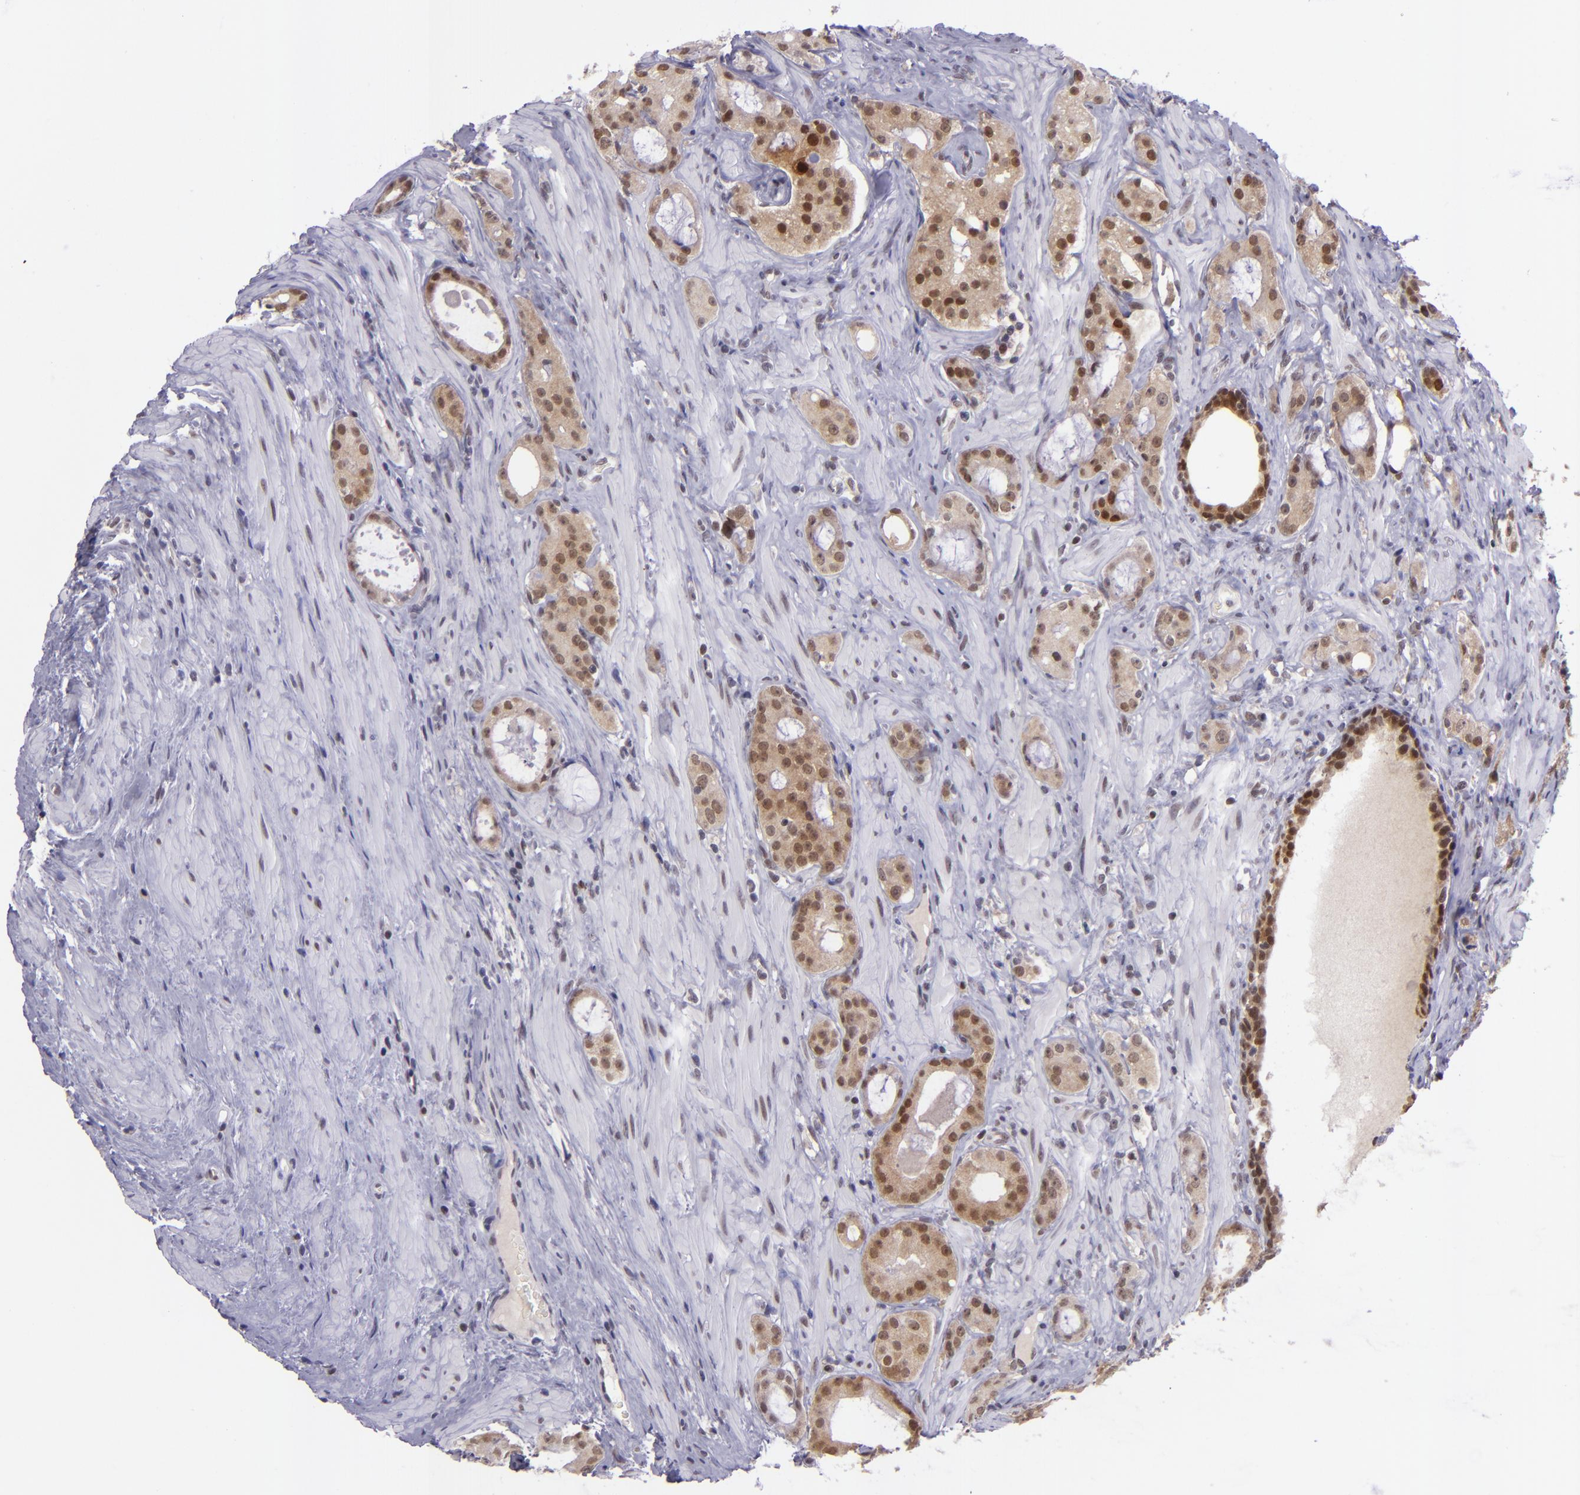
{"staining": {"intensity": "moderate", "quantity": ">75%", "location": "cytoplasmic/membranous,nuclear"}, "tissue": "prostate cancer", "cell_type": "Tumor cells", "image_type": "cancer", "snomed": [{"axis": "morphology", "description": "Adenocarcinoma, Medium grade"}, {"axis": "topography", "description": "Prostate"}], "caption": "An image of prostate cancer (adenocarcinoma (medium-grade)) stained for a protein exhibits moderate cytoplasmic/membranous and nuclear brown staining in tumor cells.", "gene": "BAG1", "patient": {"sex": "male", "age": 73}}